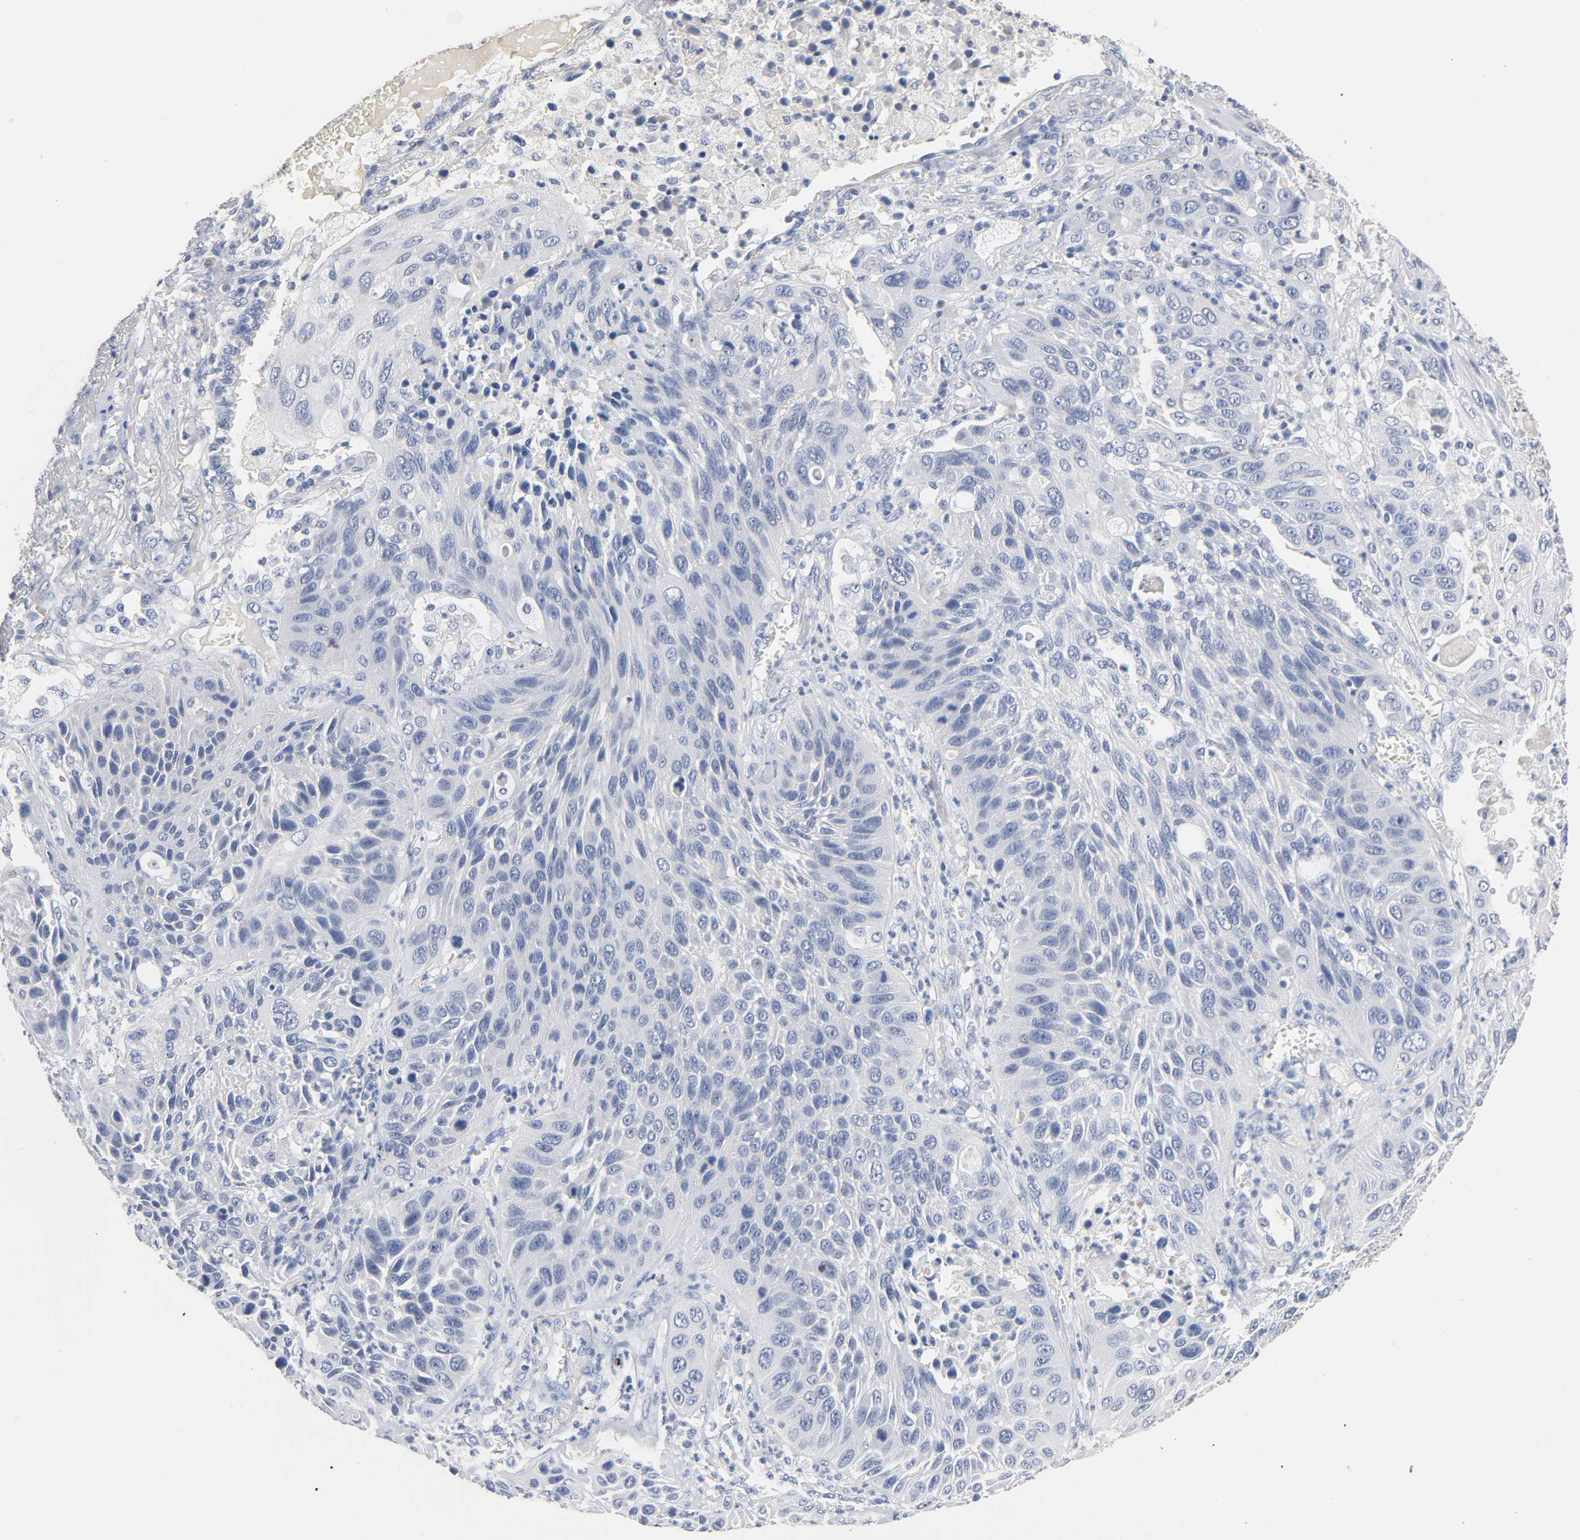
{"staining": {"intensity": "negative", "quantity": "none", "location": "none"}, "tissue": "lung cancer", "cell_type": "Tumor cells", "image_type": "cancer", "snomed": [{"axis": "morphology", "description": "Squamous cell carcinoma, NOS"}, {"axis": "topography", "description": "Lung"}], "caption": "Lung cancer (squamous cell carcinoma) was stained to show a protein in brown. There is no significant expression in tumor cells. Nuclei are stained in blue.", "gene": "ZCCHC13", "patient": {"sex": "female", "age": 76}}